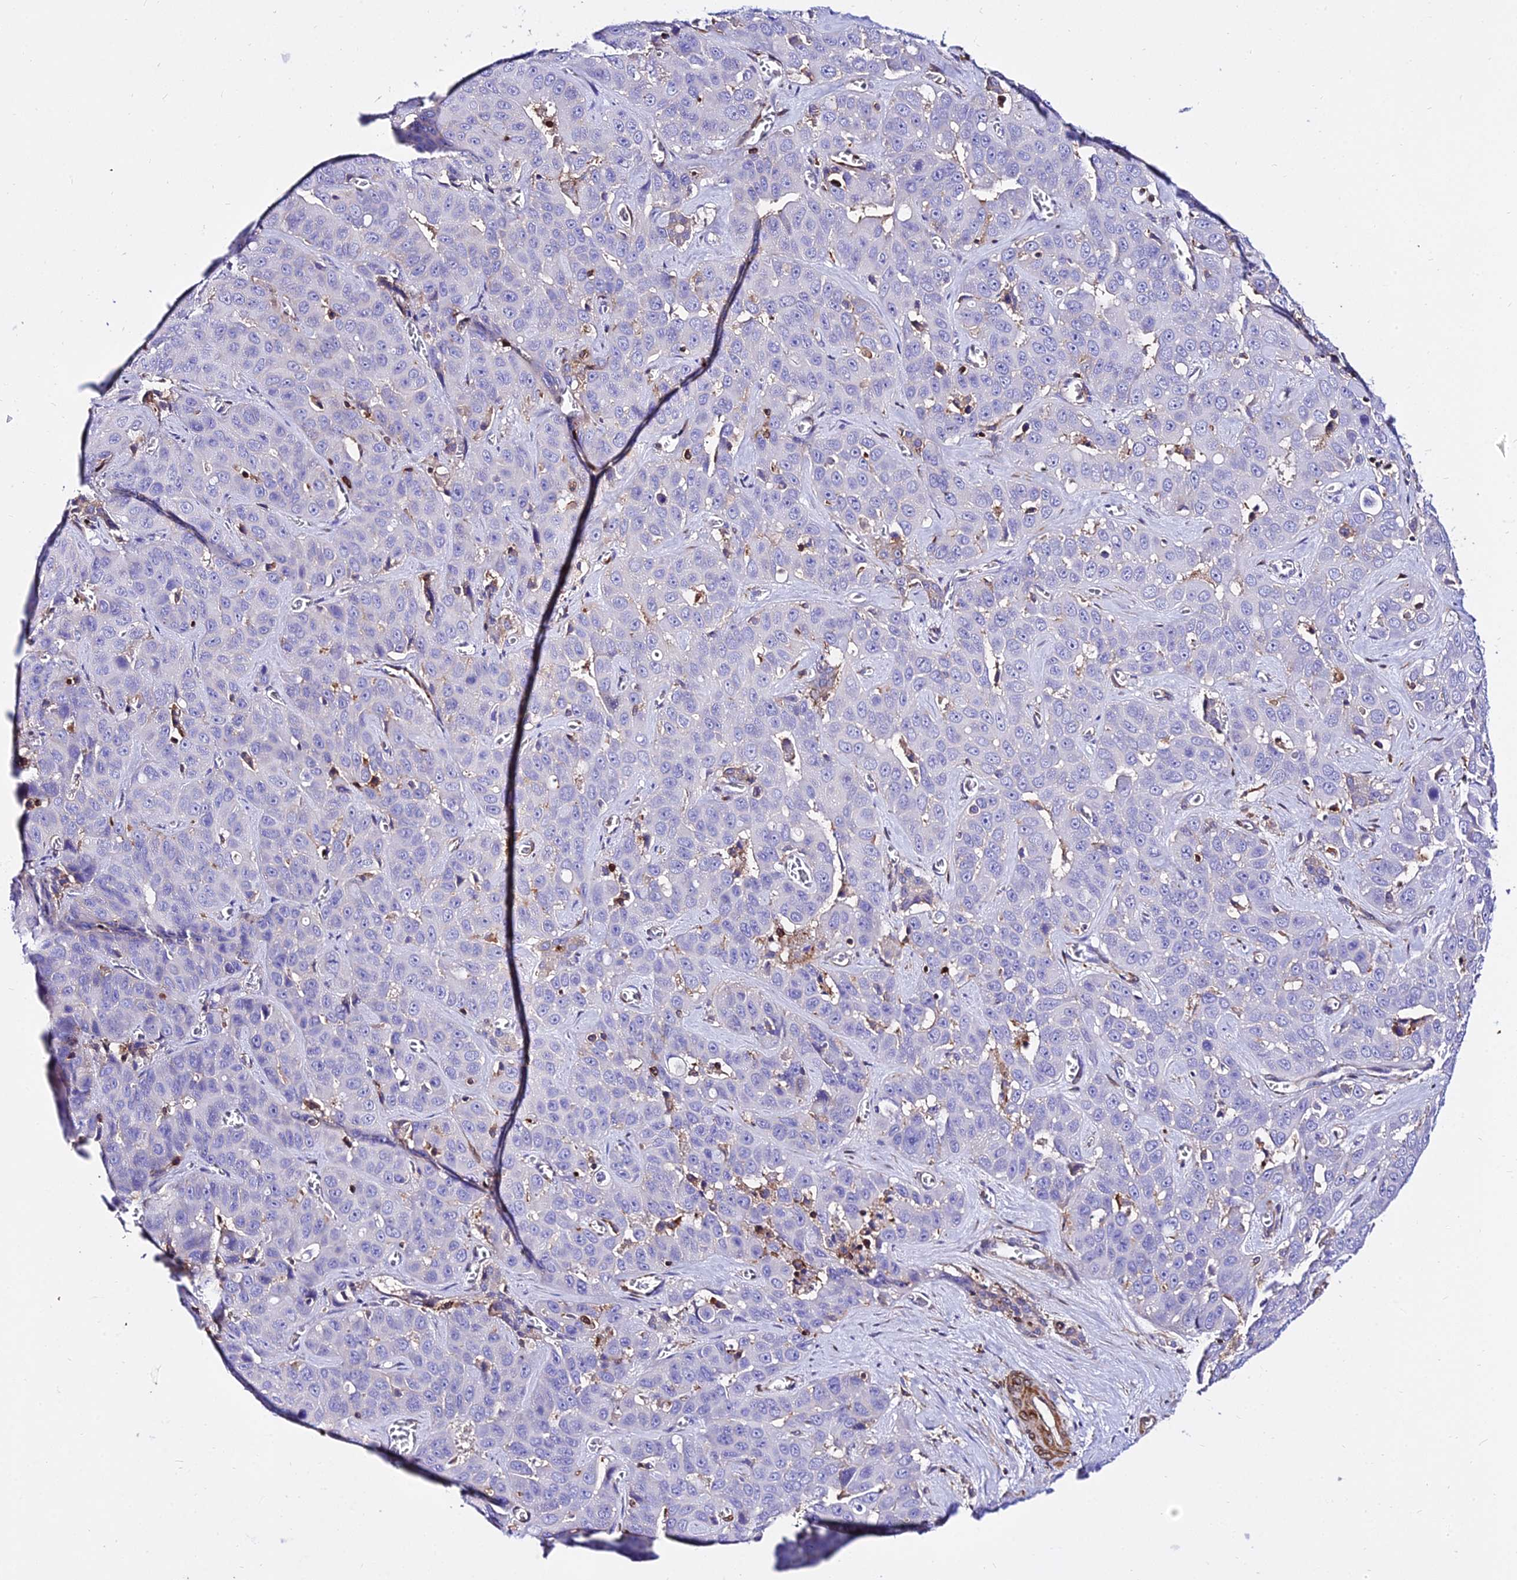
{"staining": {"intensity": "negative", "quantity": "none", "location": "none"}, "tissue": "liver cancer", "cell_type": "Tumor cells", "image_type": "cancer", "snomed": [{"axis": "morphology", "description": "Cholangiocarcinoma"}, {"axis": "topography", "description": "Liver"}], "caption": "IHC photomicrograph of neoplastic tissue: human cholangiocarcinoma (liver) stained with DAB (3,3'-diaminobenzidine) displays no significant protein expression in tumor cells.", "gene": "CSRP1", "patient": {"sex": "female", "age": 52}}